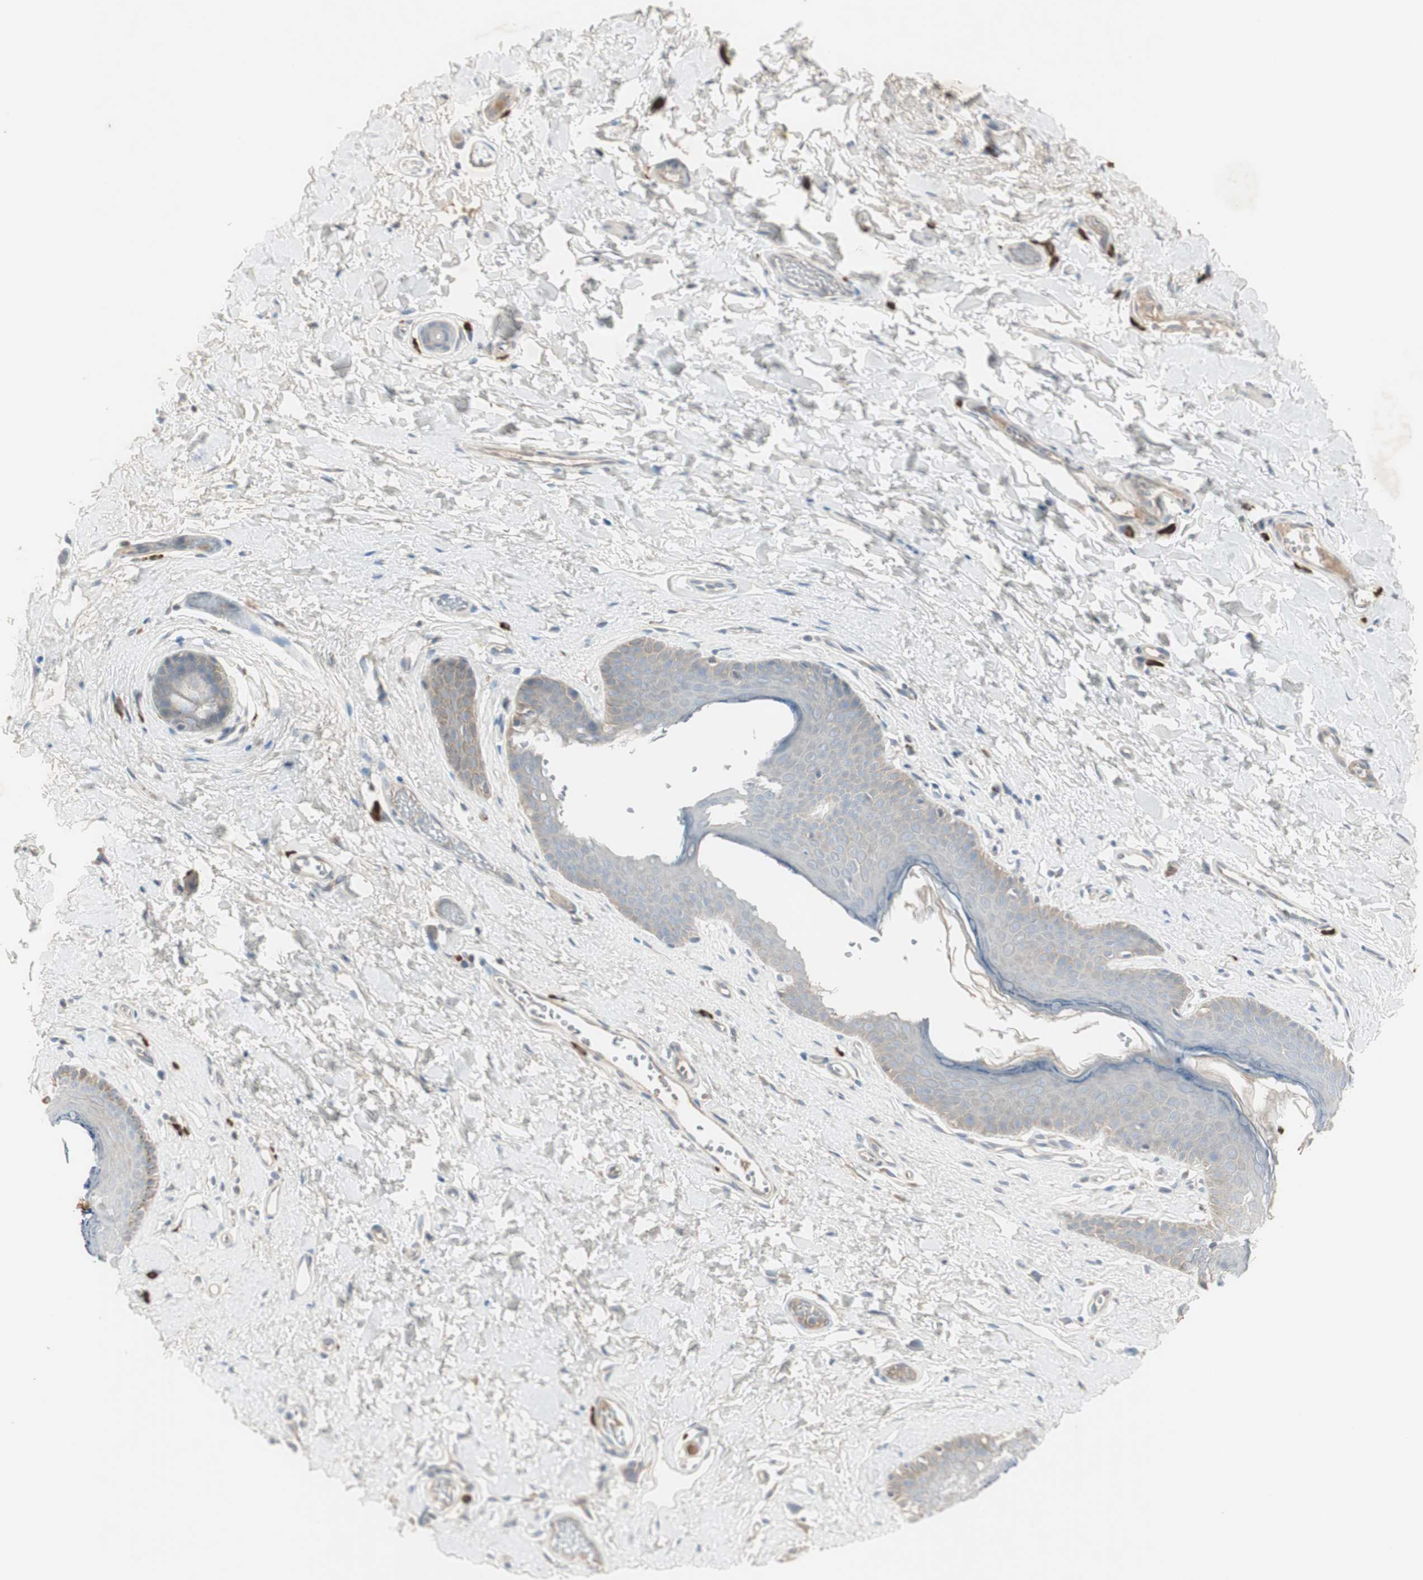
{"staining": {"intensity": "weak", "quantity": "<25%", "location": "cytoplasmic/membranous"}, "tissue": "skin", "cell_type": "Epidermal cells", "image_type": "normal", "snomed": [{"axis": "morphology", "description": "Normal tissue, NOS"}, {"axis": "morphology", "description": "Inflammation, NOS"}, {"axis": "topography", "description": "Vulva"}], "caption": "Normal skin was stained to show a protein in brown. There is no significant positivity in epidermal cells. The staining was performed using DAB (3,3'-diaminobenzidine) to visualize the protein expression in brown, while the nuclei were stained in blue with hematoxylin (Magnification: 20x).", "gene": "MAPRE3", "patient": {"sex": "female", "age": 84}}